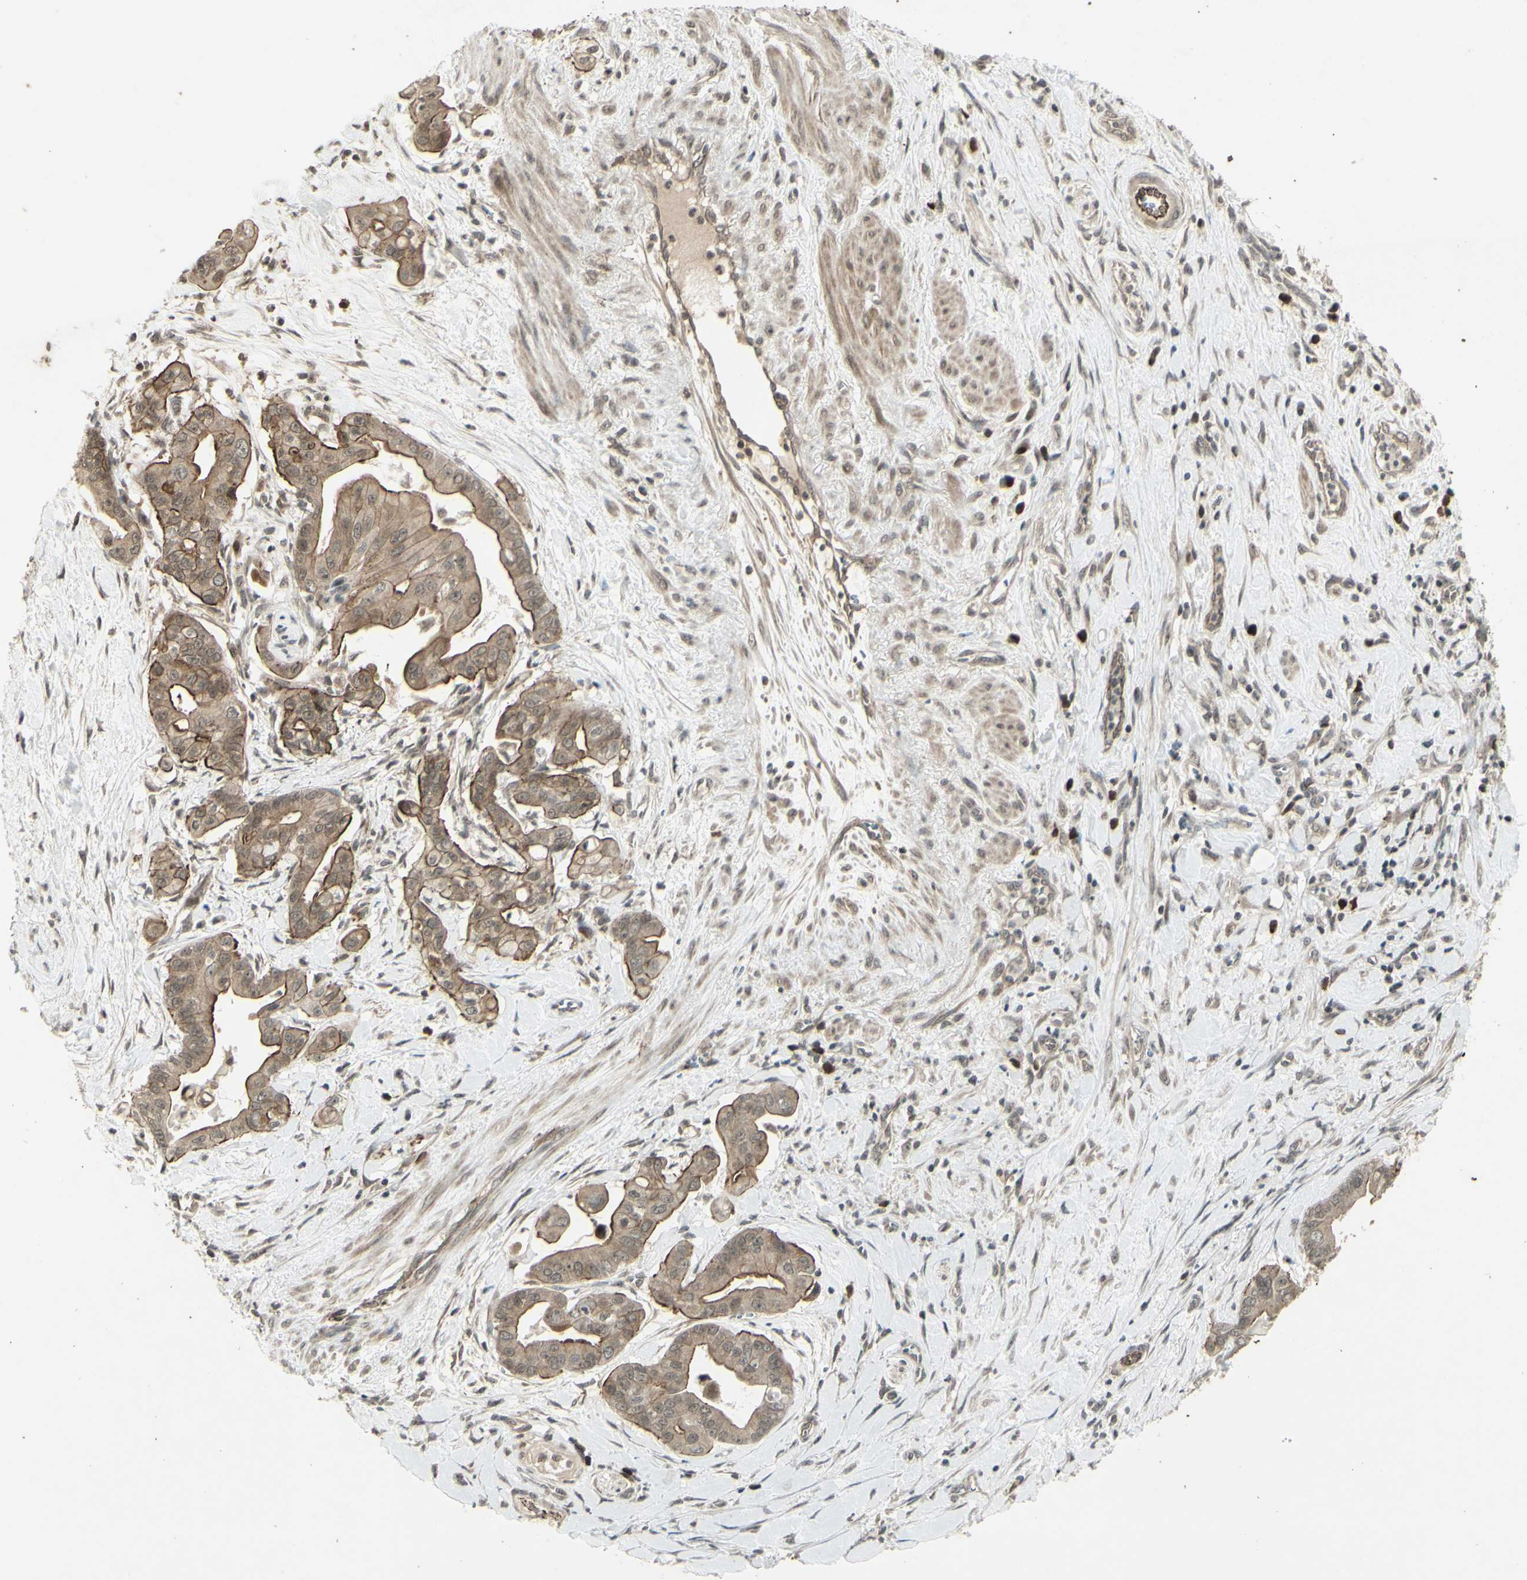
{"staining": {"intensity": "weak", "quantity": ">75%", "location": "cytoplasmic/membranous"}, "tissue": "pancreatic cancer", "cell_type": "Tumor cells", "image_type": "cancer", "snomed": [{"axis": "morphology", "description": "Adenocarcinoma, NOS"}, {"axis": "topography", "description": "Pancreas"}], "caption": "Pancreatic adenocarcinoma tissue displays weak cytoplasmic/membranous positivity in about >75% of tumor cells, visualized by immunohistochemistry.", "gene": "BLNK", "patient": {"sex": "female", "age": 75}}